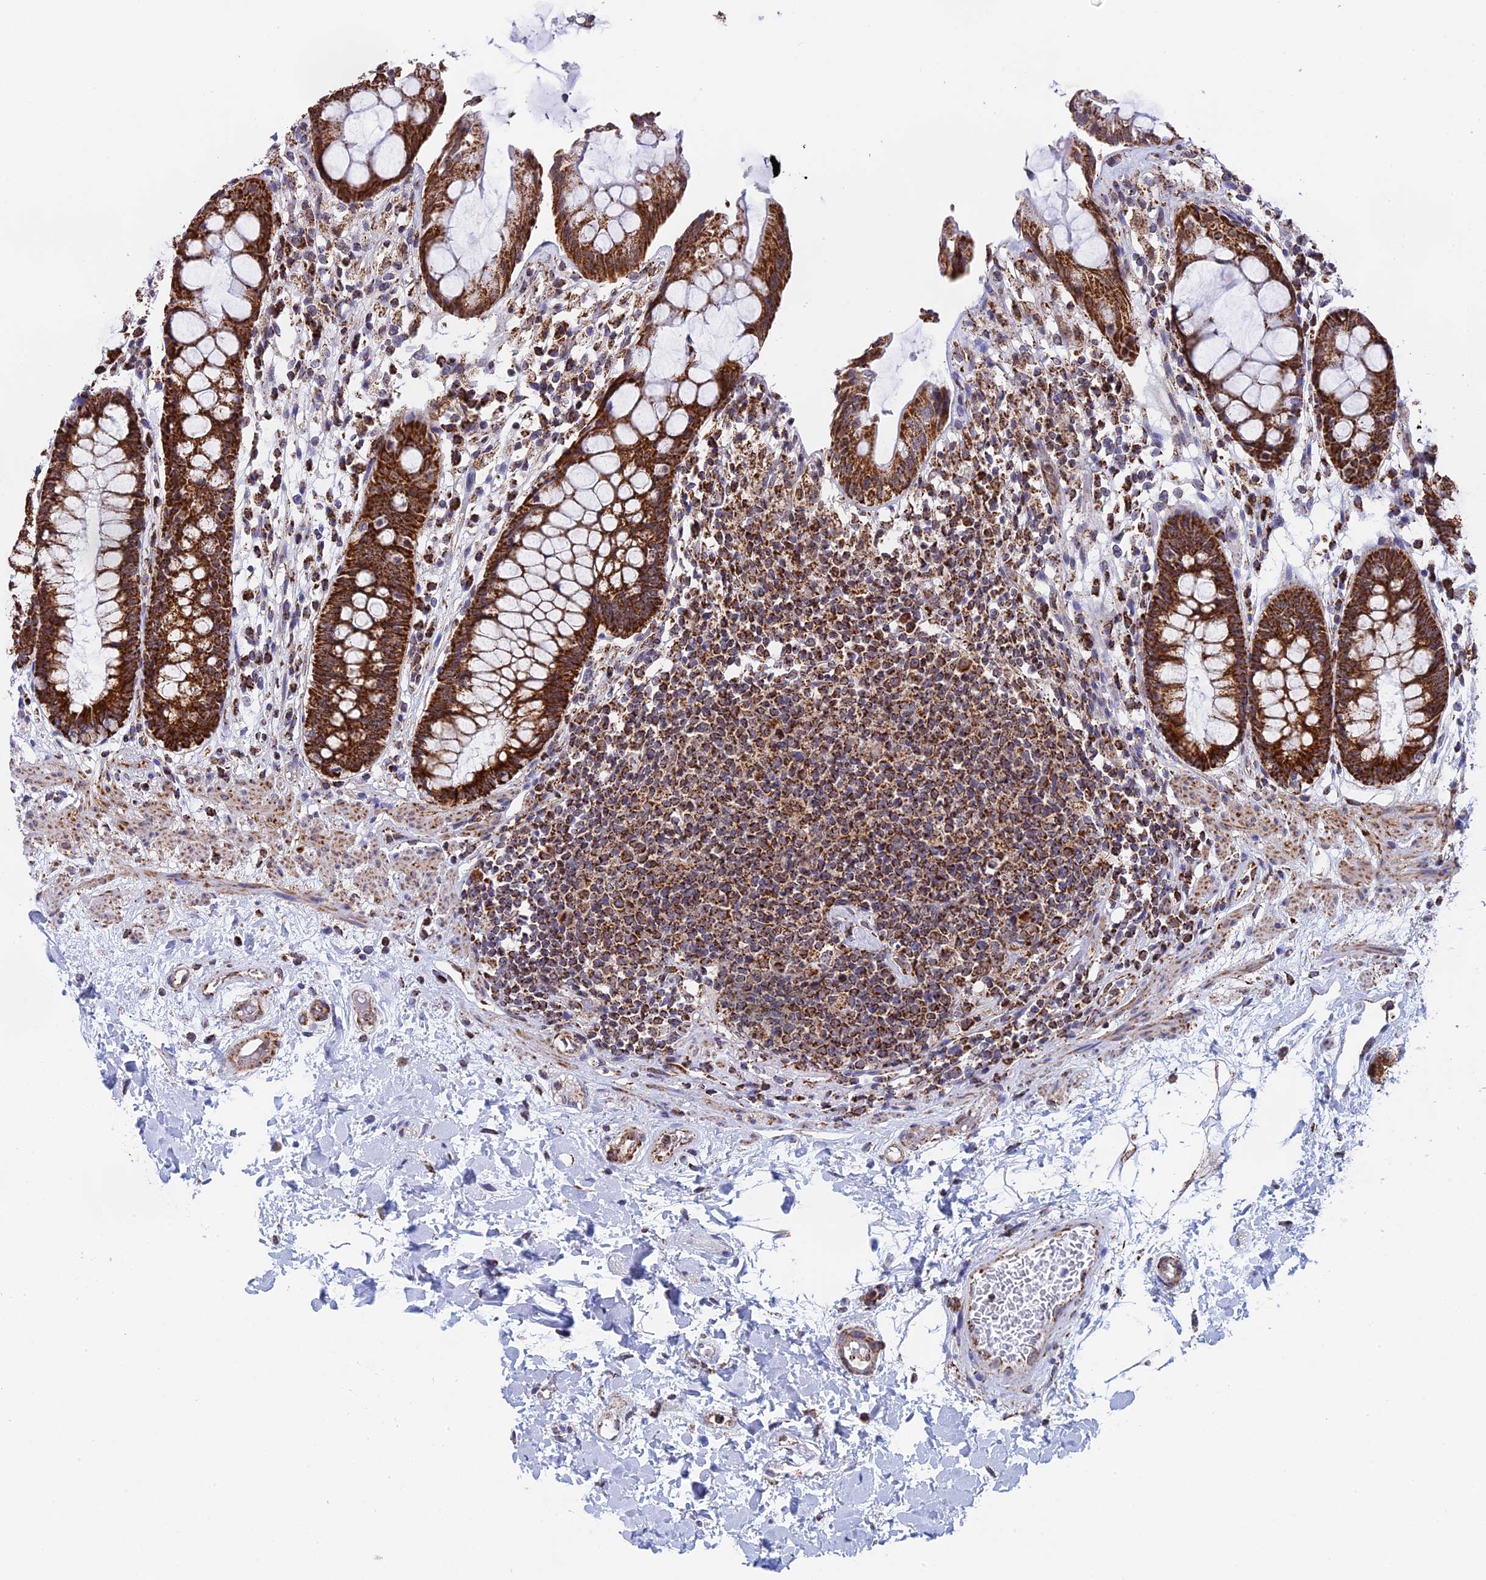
{"staining": {"intensity": "strong", "quantity": ">75%", "location": "cytoplasmic/membranous"}, "tissue": "rectum", "cell_type": "Glandular cells", "image_type": "normal", "snomed": [{"axis": "morphology", "description": "Normal tissue, NOS"}, {"axis": "topography", "description": "Rectum"}], "caption": "There is high levels of strong cytoplasmic/membranous expression in glandular cells of unremarkable rectum, as demonstrated by immunohistochemical staining (brown color).", "gene": "CDC16", "patient": {"sex": "male", "age": 64}}